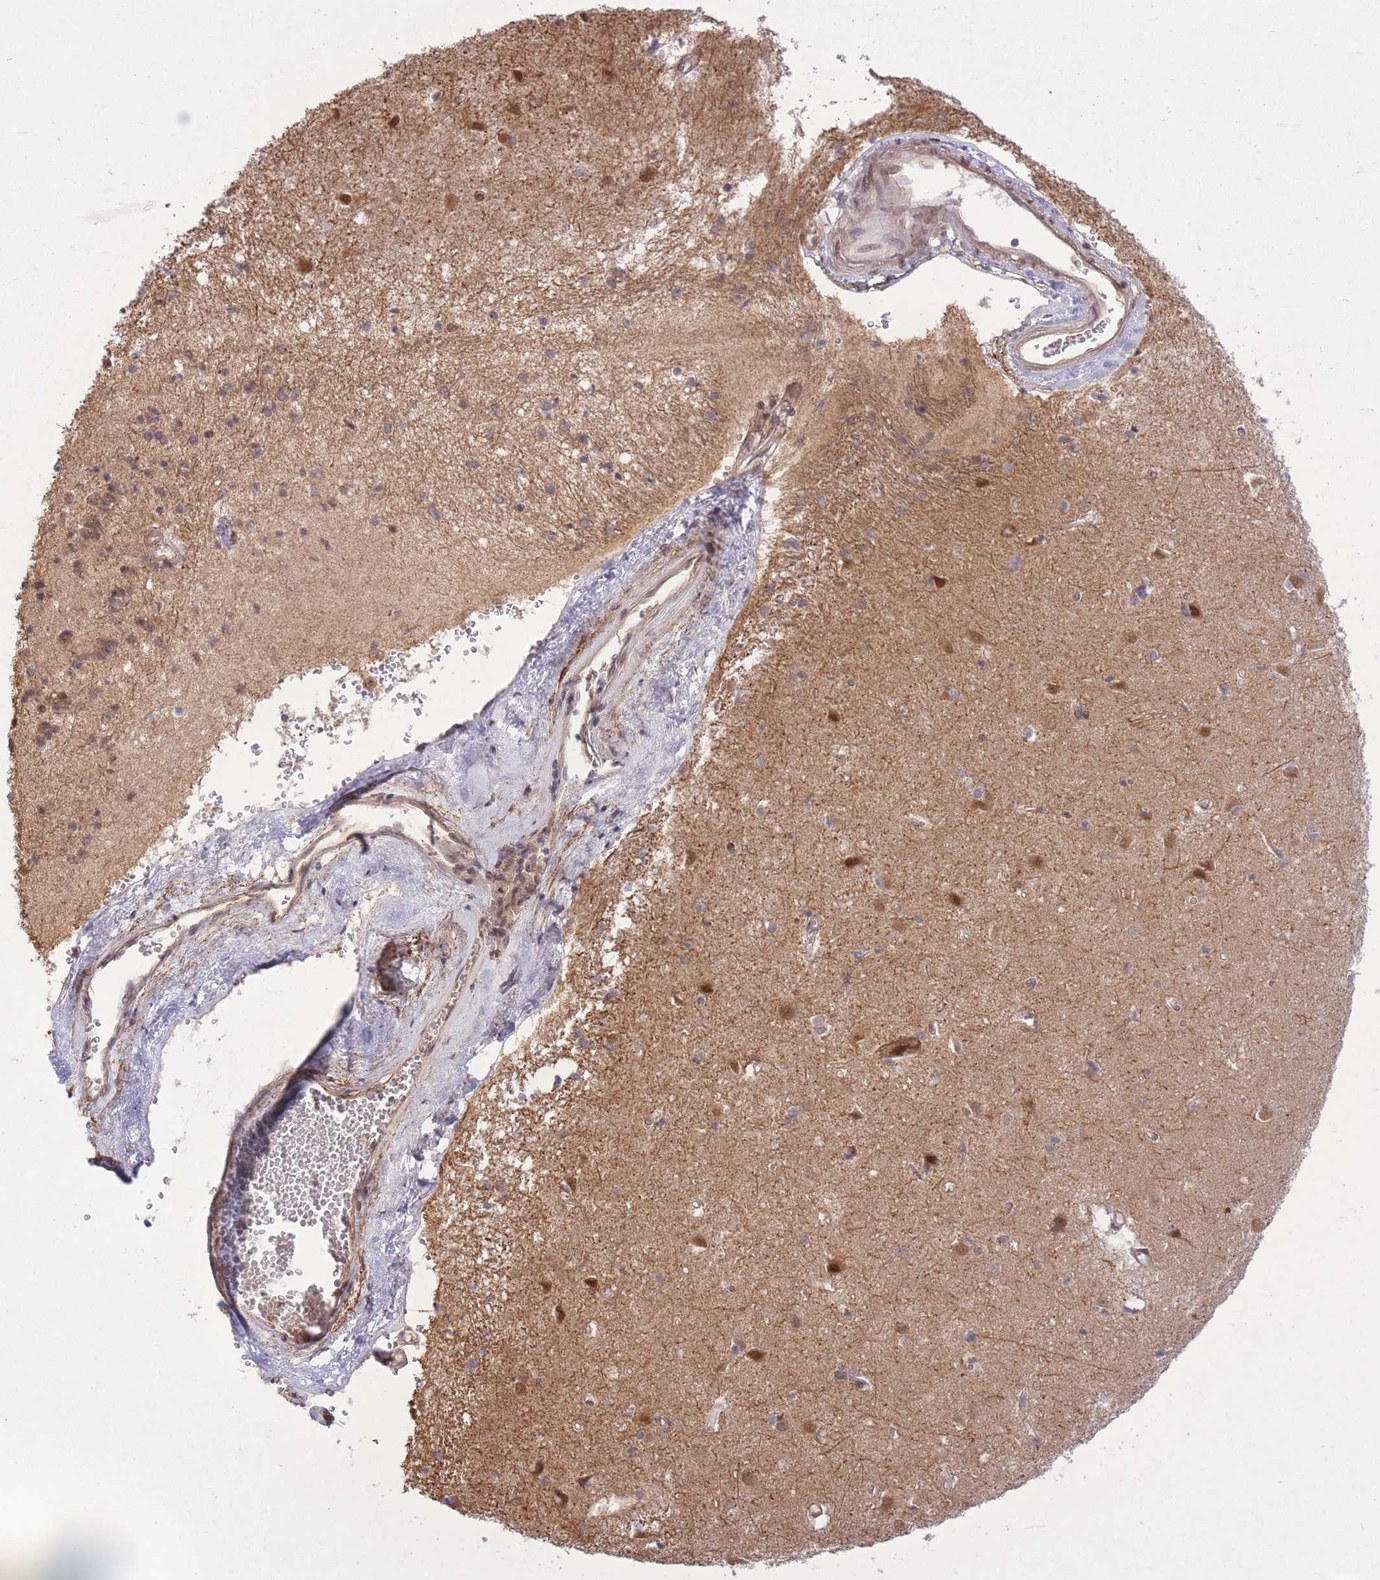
{"staining": {"intensity": "moderate", "quantity": "<25%", "location": "cytoplasmic/membranous,nuclear"}, "tissue": "caudate", "cell_type": "Glial cells", "image_type": "normal", "snomed": [{"axis": "morphology", "description": "Normal tissue, NOS"}, {"axis": "topography", "description": "Lateral ventricle wall"}], "caption": "Brown immunohistochemical staining in unremarkable human caudate shows moderate cytoplasmic/membranous,nuclear expression in about <25% of glial cells.", "gene": "ZNF391", "patient": {"sex": "male", "age": 37}}